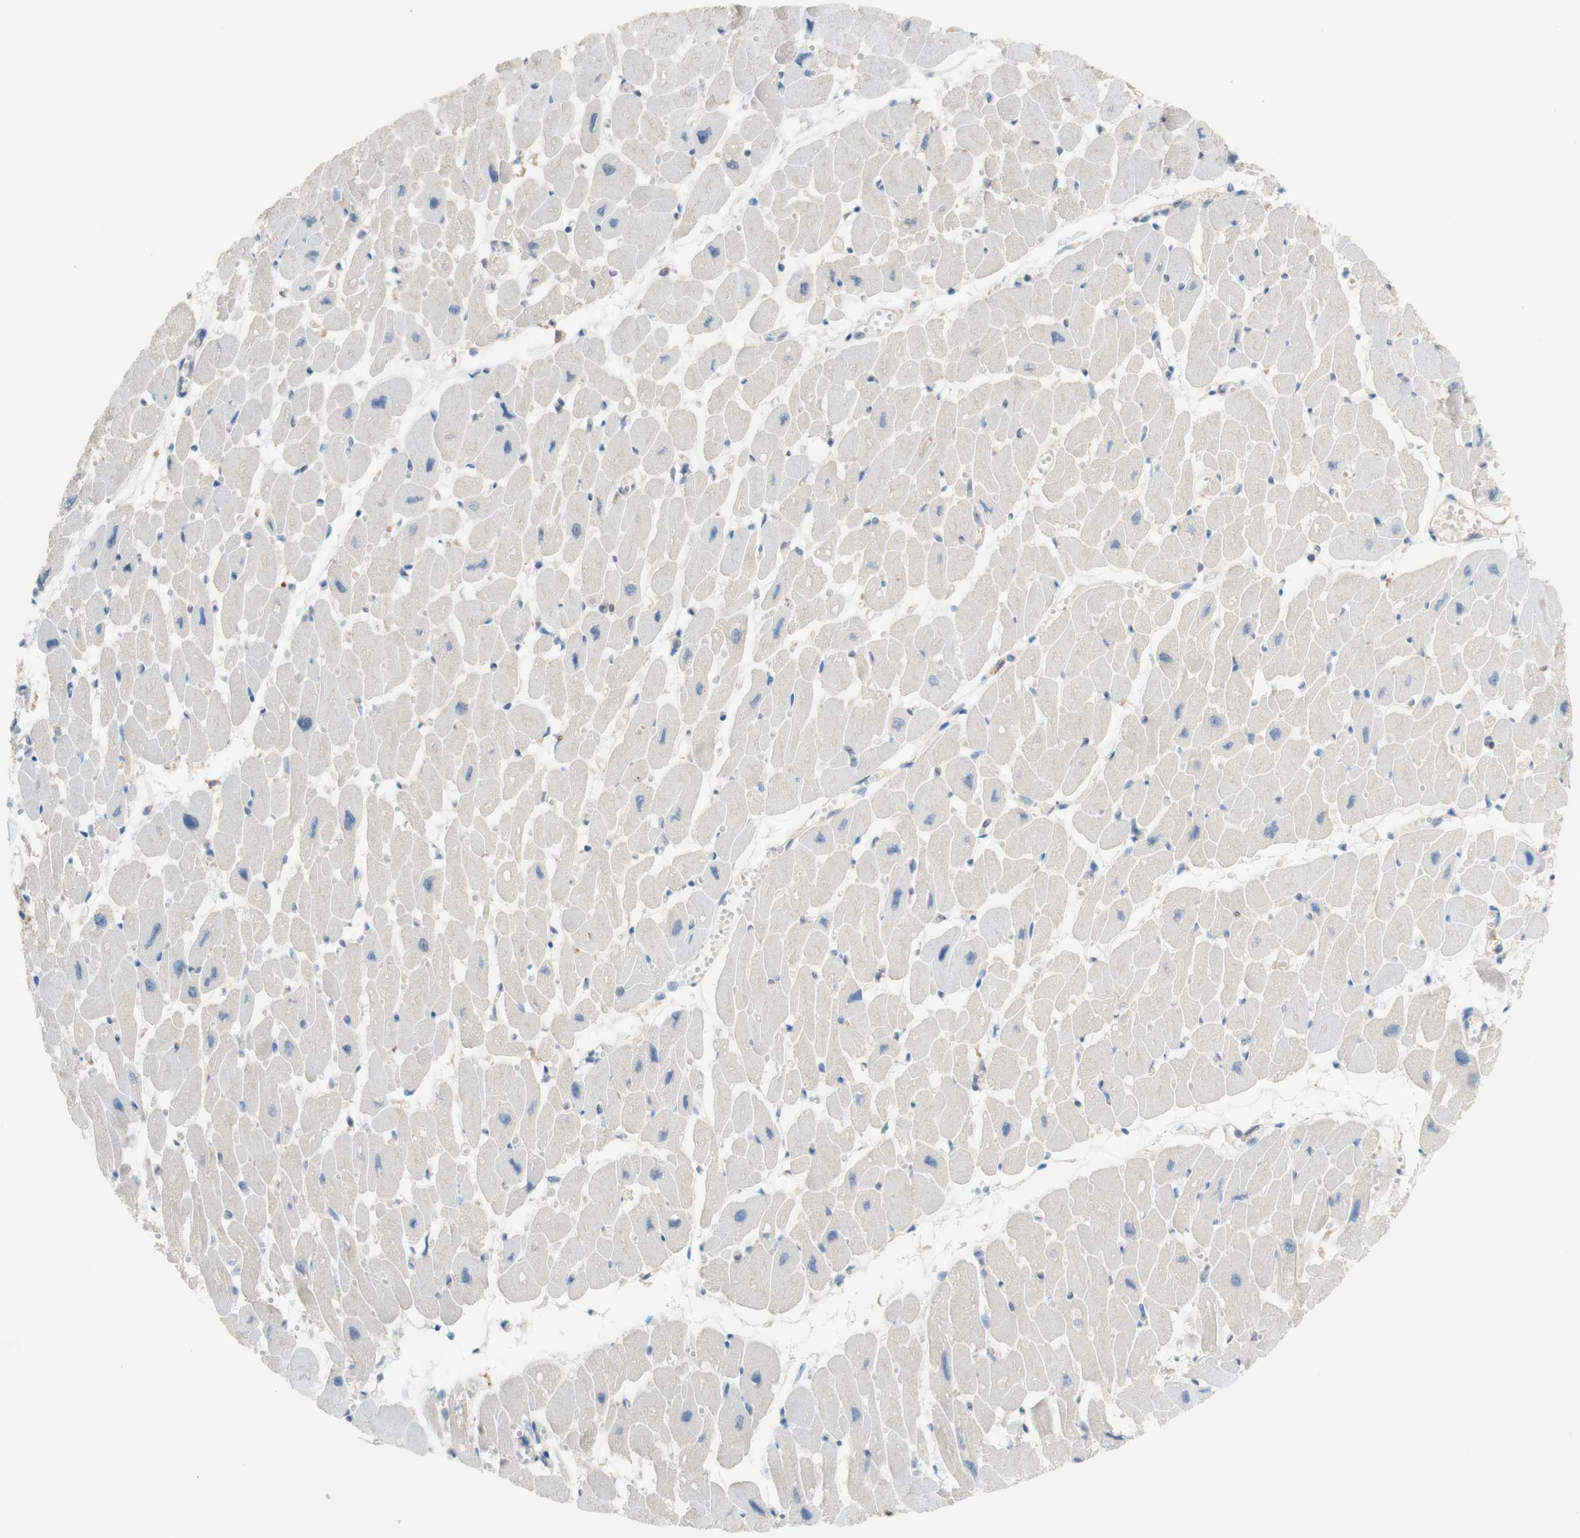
{"staining": {"intensity": "negative", "quantity": "none", "location": "none"}, "tissue": "heart muscle", "cell_type": "Cardiomyocytes", "image_type": "normal", "snomed": [{"axis": "morphology", "description": "Normal tissue, NOS"}, {"axis": "topography", "description": "Heart"}], "caption": "Immunohistochemistry image of unremarkable human heart muscle stained for a protein (brown), which exhibits no staining in cardiomyocytes. (DAB immunohistochemistry (IHC) with hematoxylin counter stain).", "gene": "PEX2", "patient": {"sex": "female", "age": 54}}